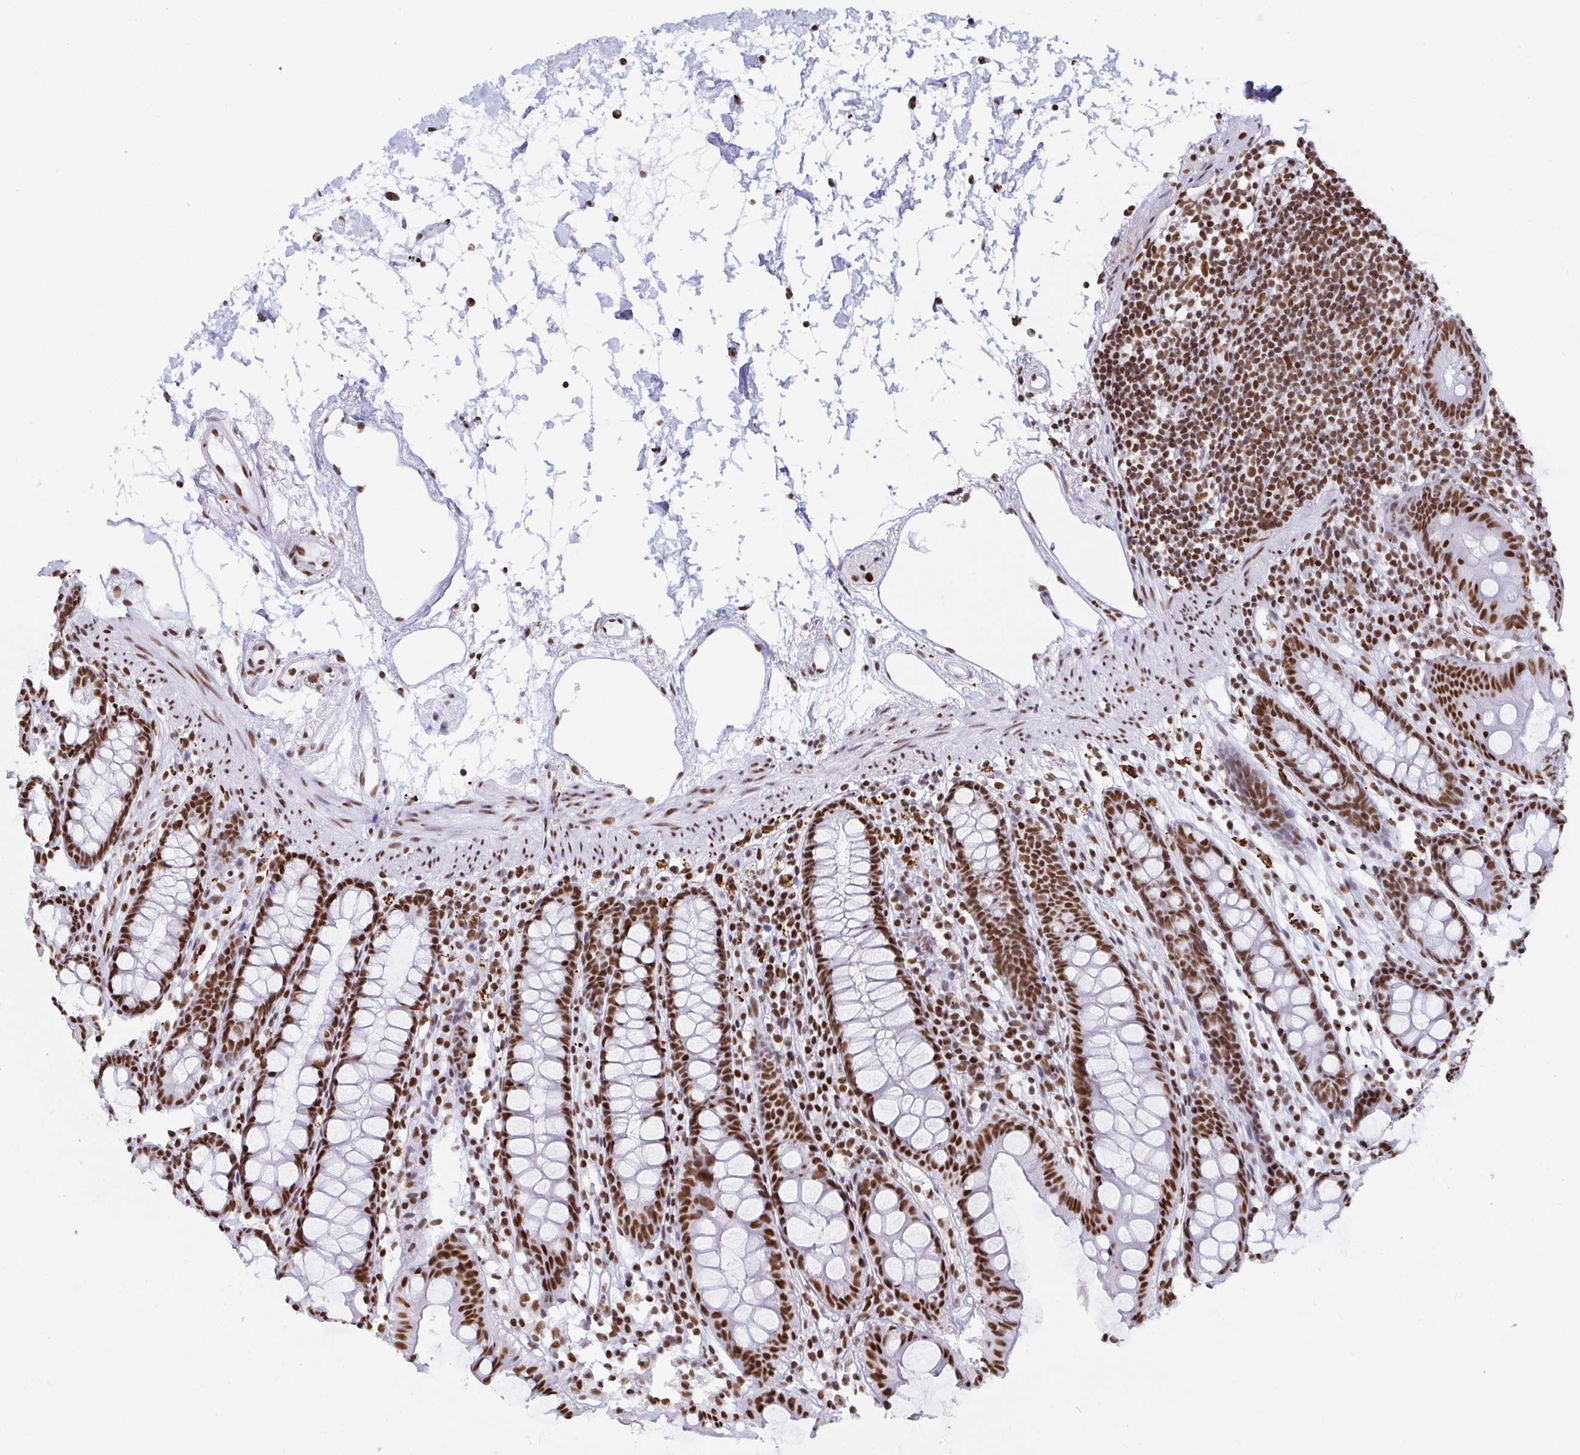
{"staining": {"intensity": "moderate", "quantity": ">75%", "location": "nuclear"}, "tissue": "colon", "cell_type": "Endothelial cells", "image_type": "normal", "snomed": [{"axis": "morphology", "description": "Normal tissue, NOS"}, {"axis": "topography", "description": "Colon"}], "caption": "Immunohistochemistry histopathology image of benign colon stained for a protein (brown), which demonstrates medium levels of moderate nuclear staining in about >75% of endothelial cells.", "gene": "EWSR1", "patient": {"sex": "female", "age": 84}}